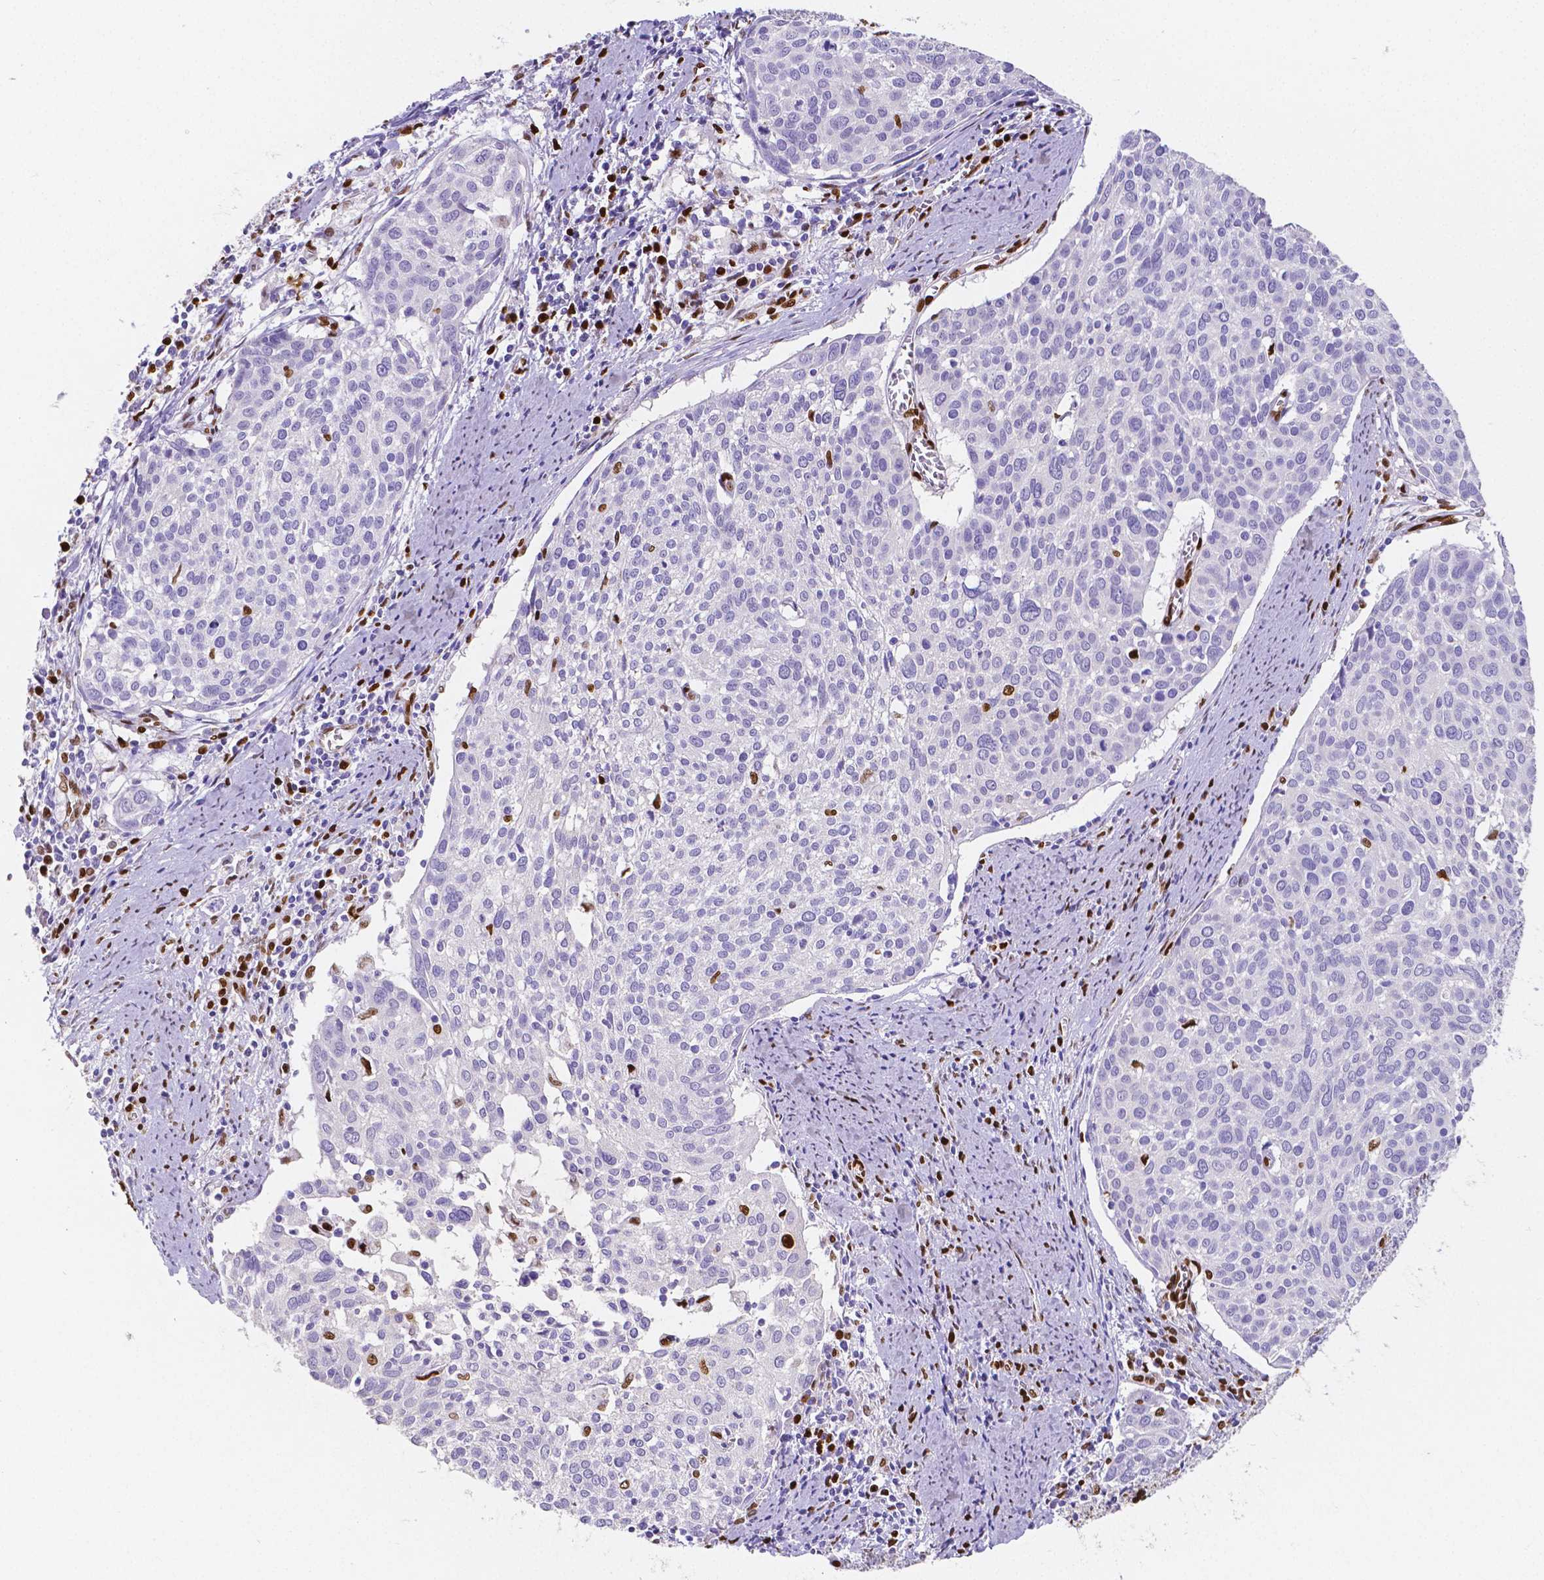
{"staining": {"intensity": "negative", "quantity": "none", "location": "none"}, "tissue": "cervical cancer", "cell_type": "Tumor cells", "image_type": "cancer", "snomed": [{"axis": "morphology", "description": "Squamous cell carcinoma, NOS"}, {"axis": "topography", "description": "Cervix"}], "caption": "High power microscopy micrograph of an immunohistochemistry (IHC) photomicrograph of cervical squamous cell carcinoma, revealing no significant staining in tumor cells.", "gene": "MEF2C", "patient": {"sex": "female", "age": 39}}